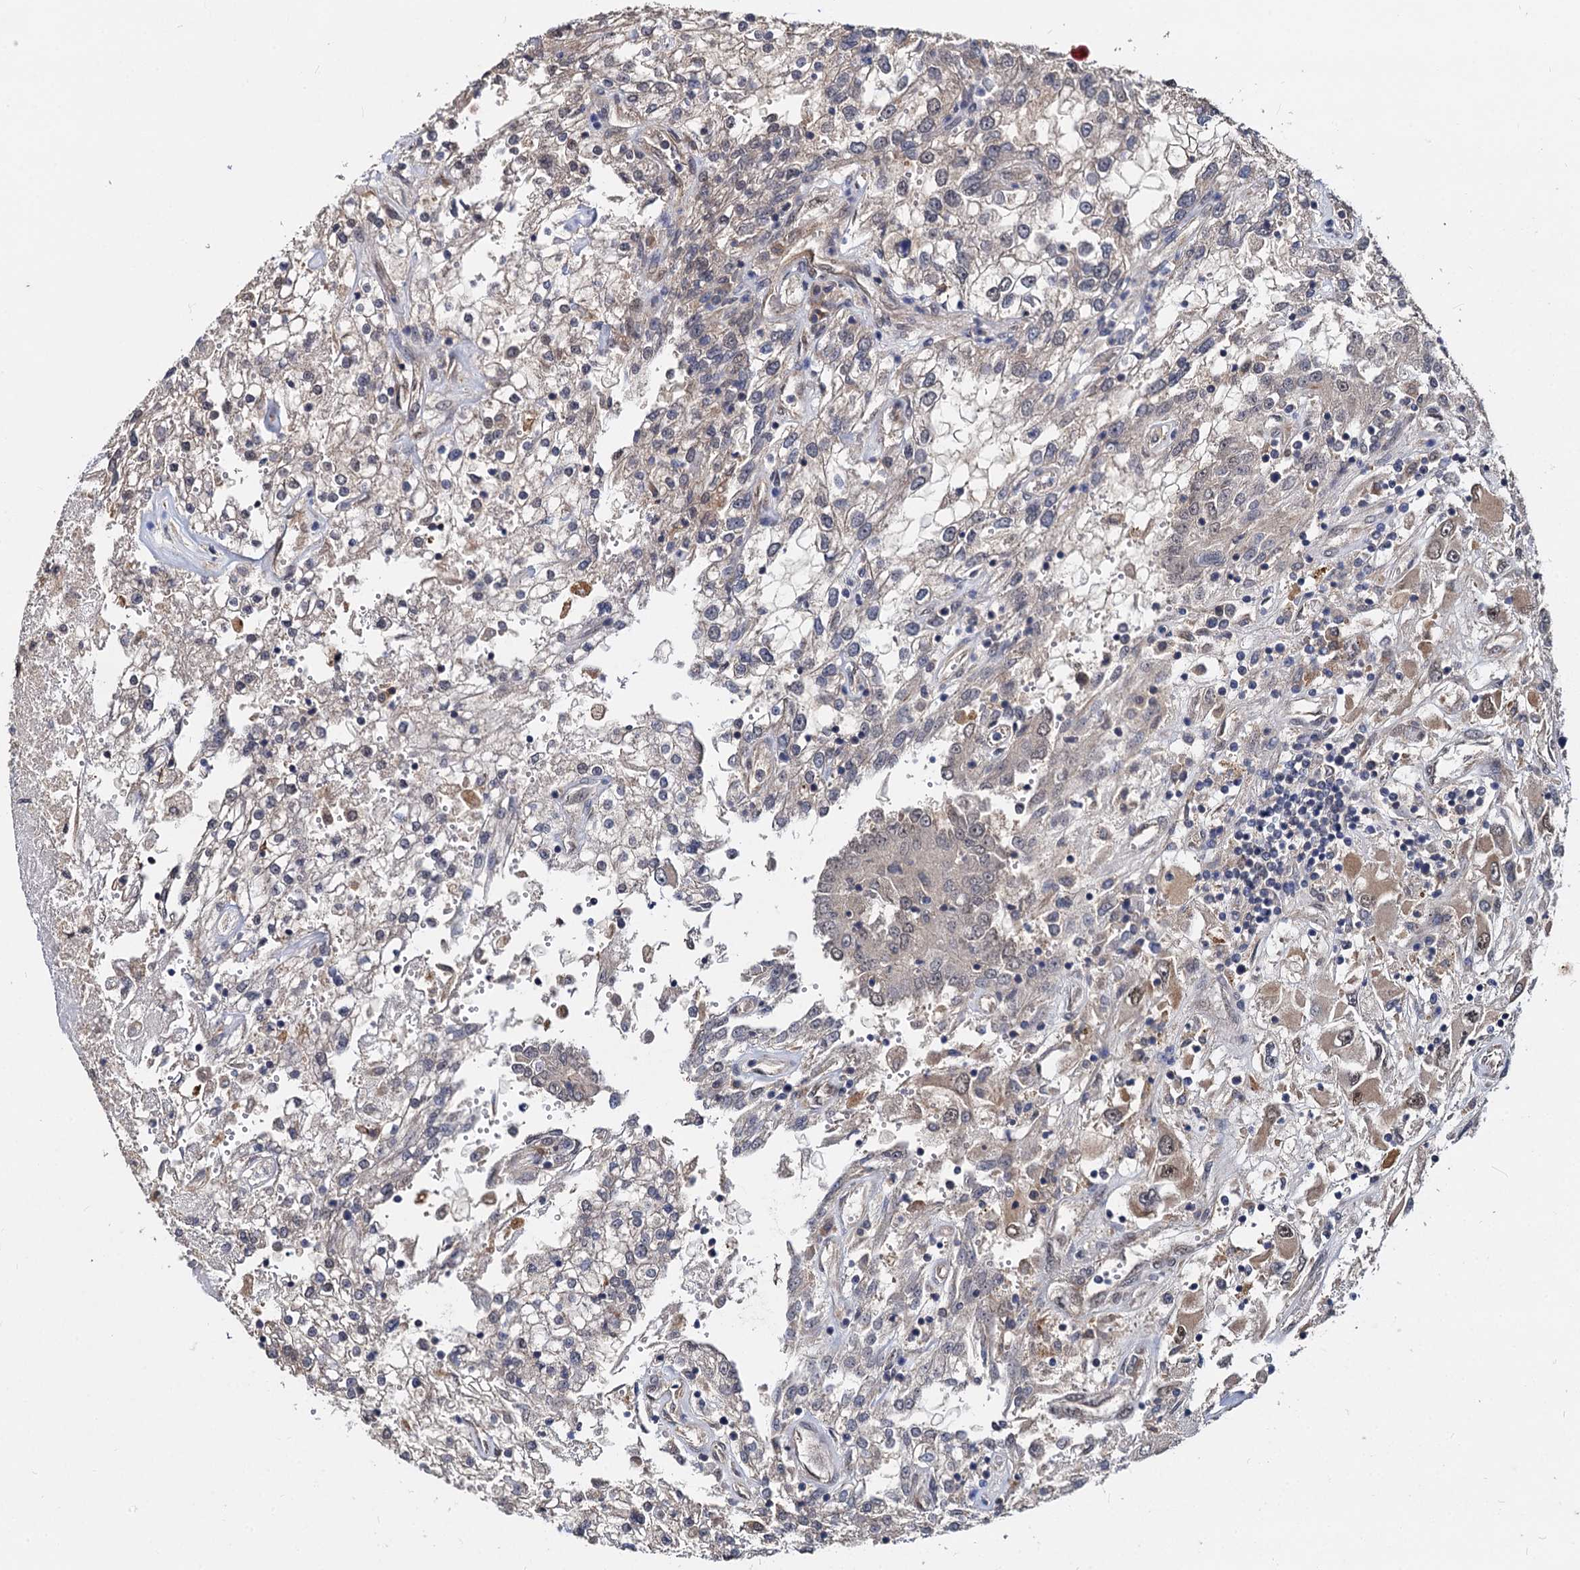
{"staining": {"intensity": "weak", "quantity": "<25%", "location": "cytoplasmic/membranous,nuclear"}, "tissue": "renal cancer", "cell_type": "Tumor cells", "image_type": "cancer", "snomed": [{"axis": "morphology", "description": "Adenocarcinoma, NOS"}, {"axis": "topography", "description": "Kidney"}], "caption": "Immunohistochemical staining of renal cancer shows no significant expression in tumor cells.", "gene": "PSMD4", "patient": {"sex": "female", "age": 52}}